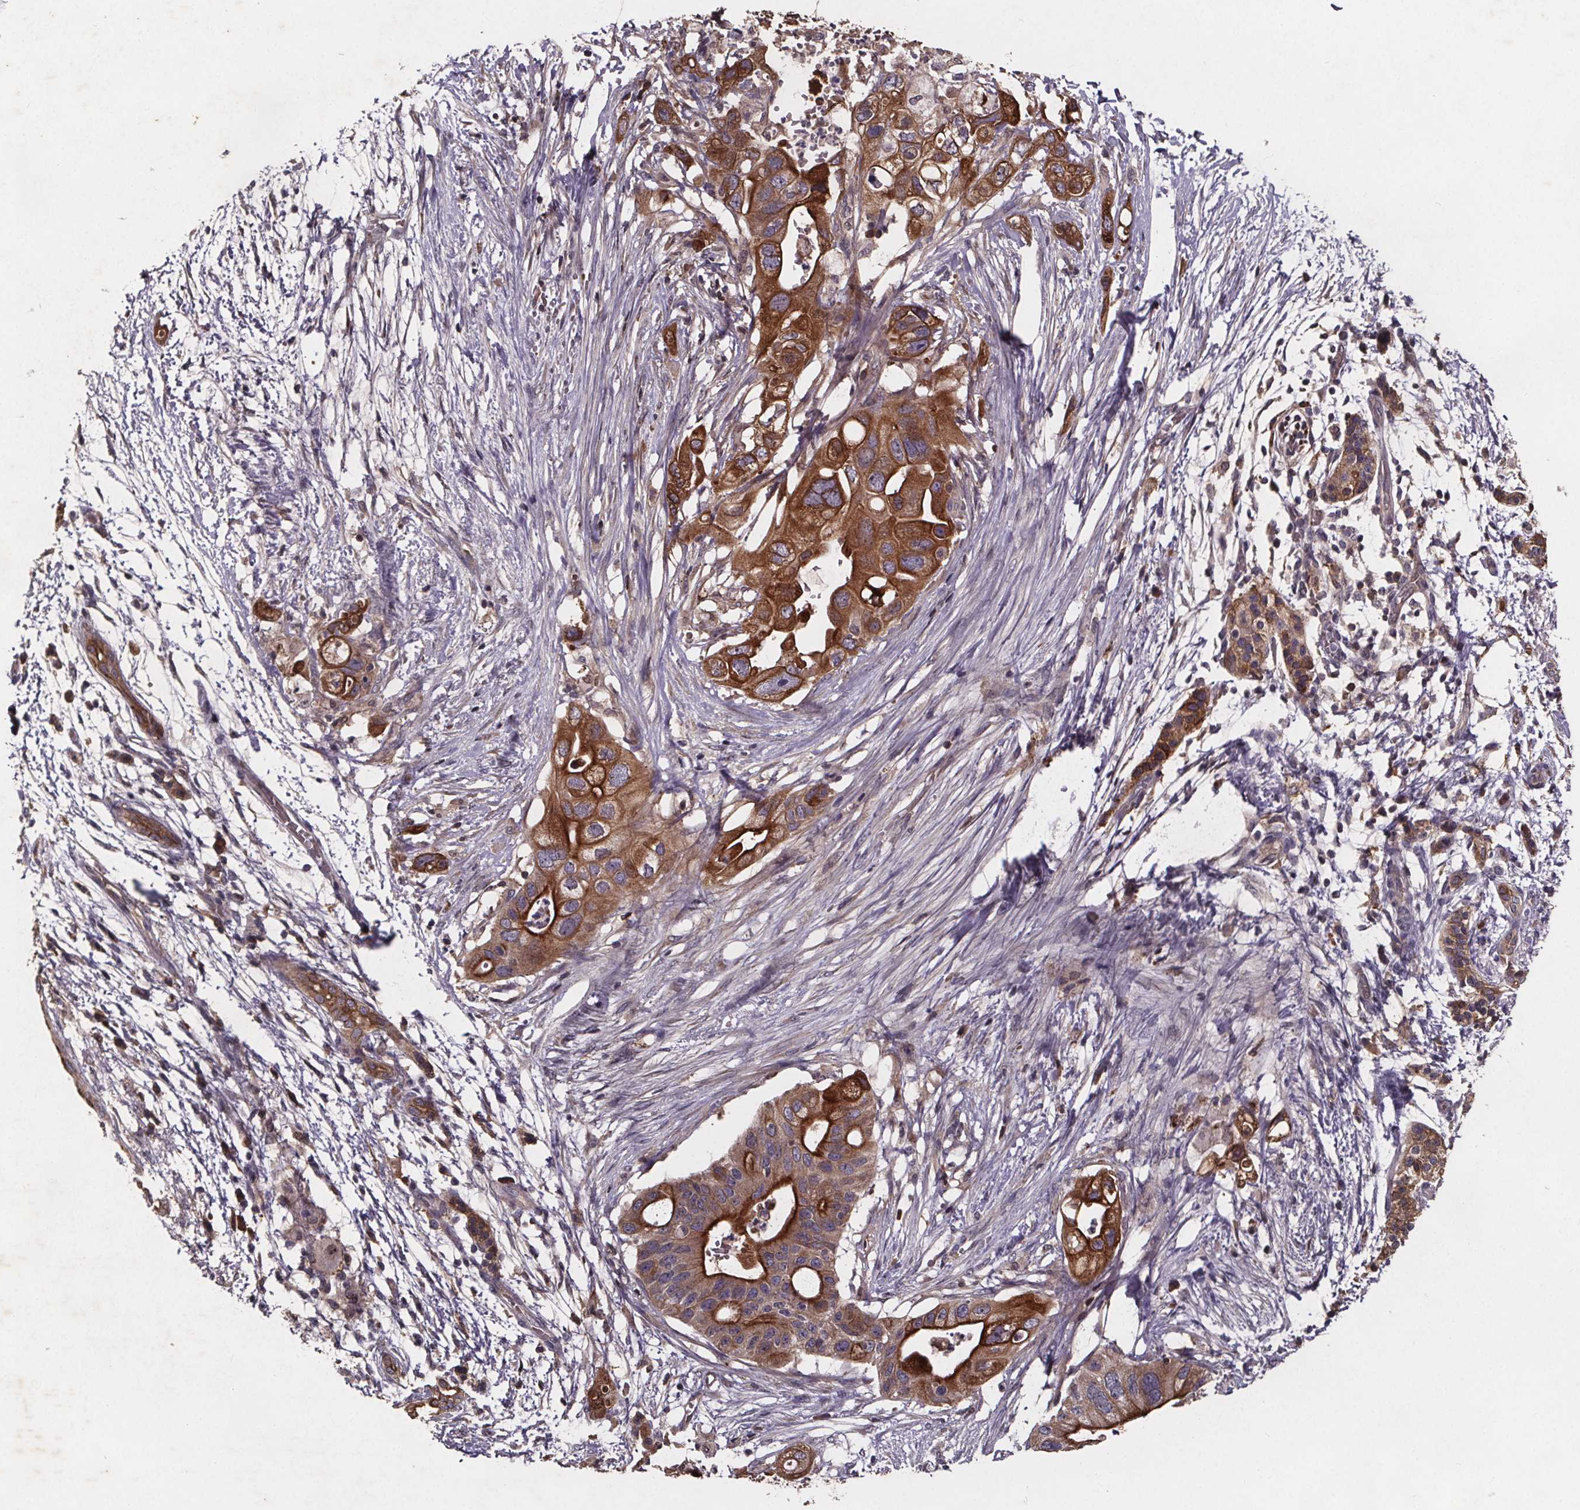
{"staining": {"intensity": "strong", "quantity": ">75%", "location": "cytoplasmic/membranous"}, "tissue": "pancreatic cancer", "cell_type": "Tumor cells", "image_type": "cancer", "snomed": [{"axis": "morphology", "description": "Adenocarcinoma, NOS"}, {"axis": "topography", "description": "Pancreas"}], "caption": "High-power microscopy captured an immunohistochemistry (IHC) image of pancreatic adenocarcinoma, revealing strong cytoplasmic/membranous positivity in about >75% of tumor cells. (brown staining indicates protein expression, while blue staining denotes nuclei).", "gene": "FASTKD3", "patient": {"sex": "female", "age": 72}}